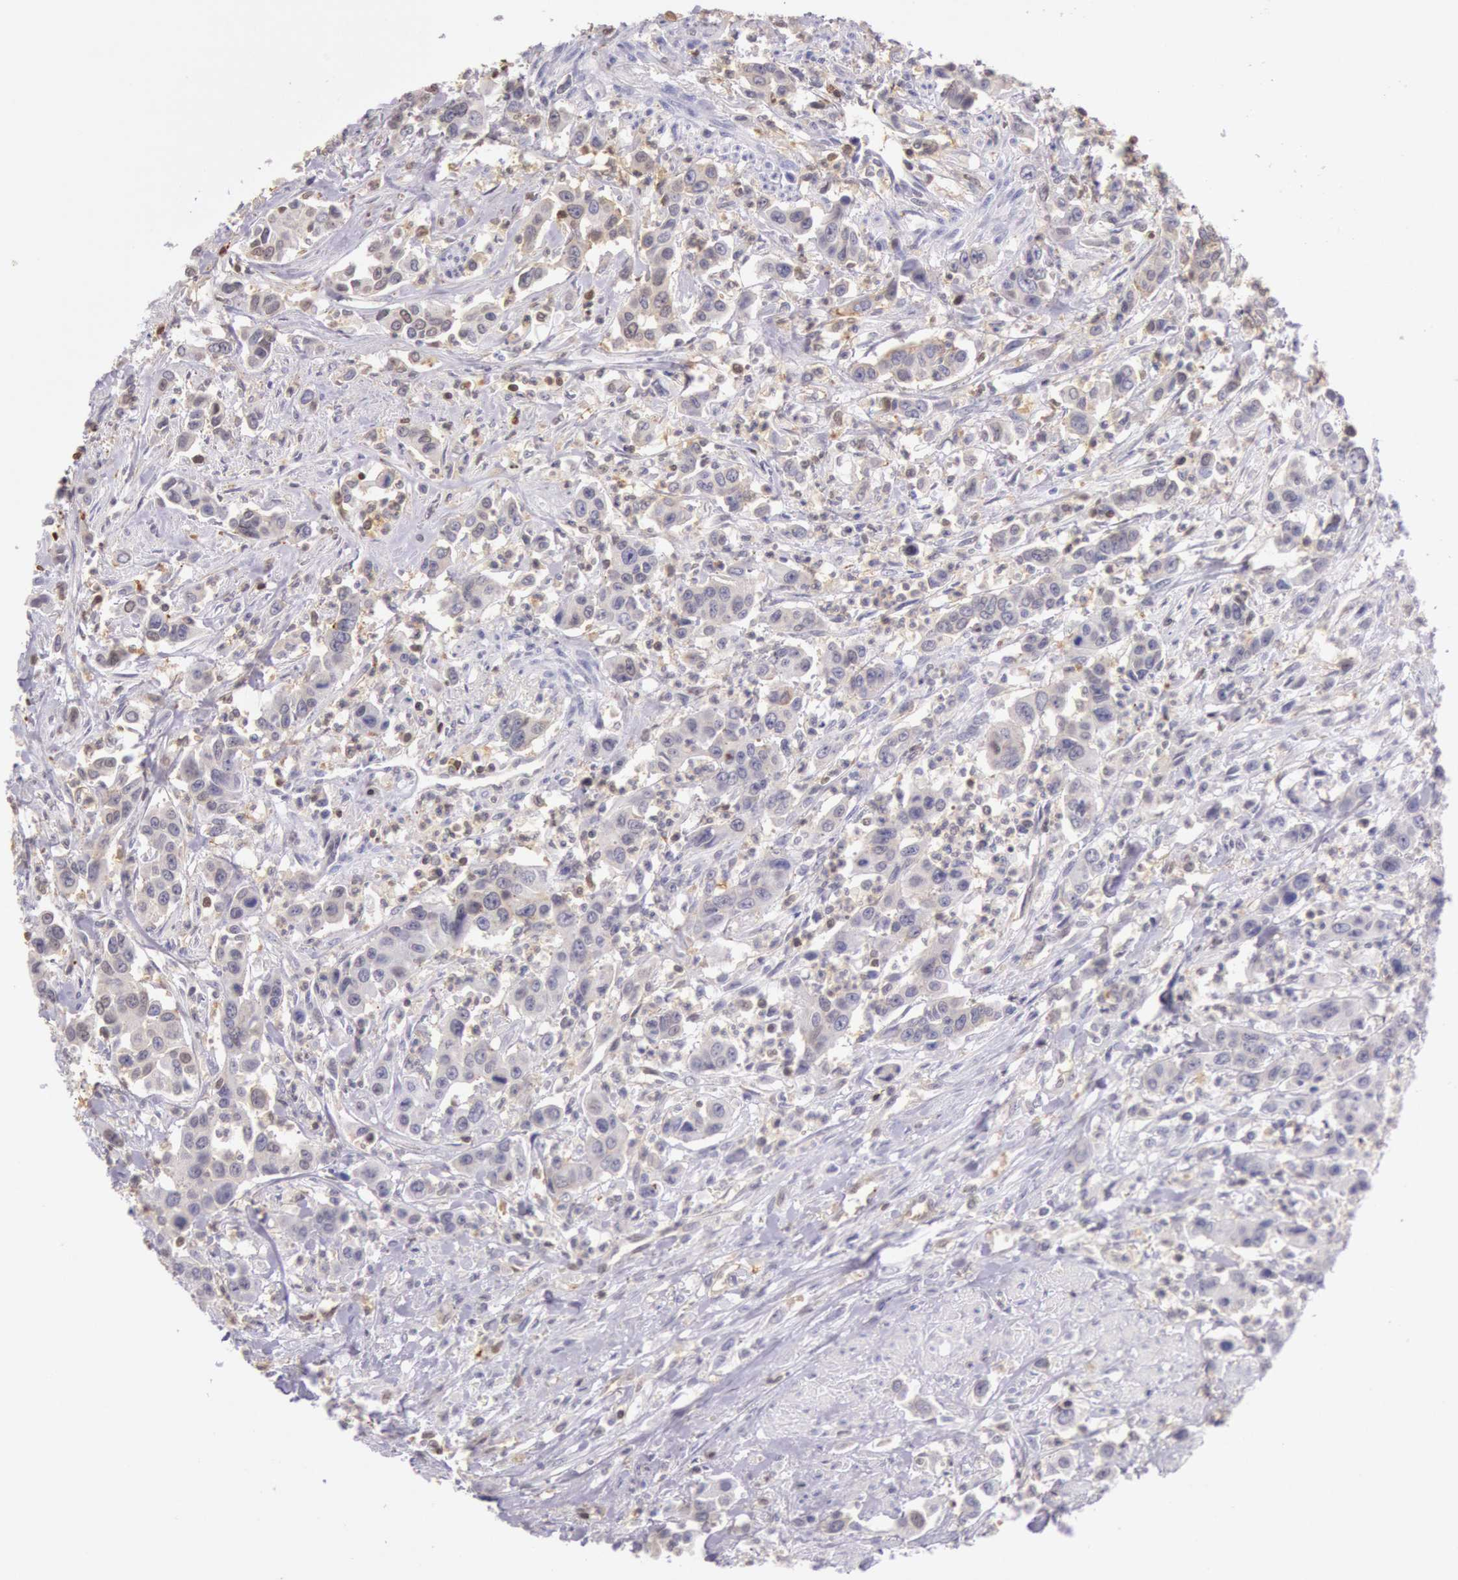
{"staining": {"intensity": "weak", "quantity": "<25%", "location": "cytoplasmic/membranous"}, "tissue": "urothelial cancer", "cell_type": "Tumor cells", "image_type": "cancer", "snomed": [{"axis": "morphology", "description": "Urothelial carcinoma, High grade"}, {"axis": "topography", "description": "Urinary bladder"}], "caption": "Tumor cells are negative for brown protein staining in urothelial cancer.", "gene": "HIF1A", "patient": {"sex": "male", "age": 86}}